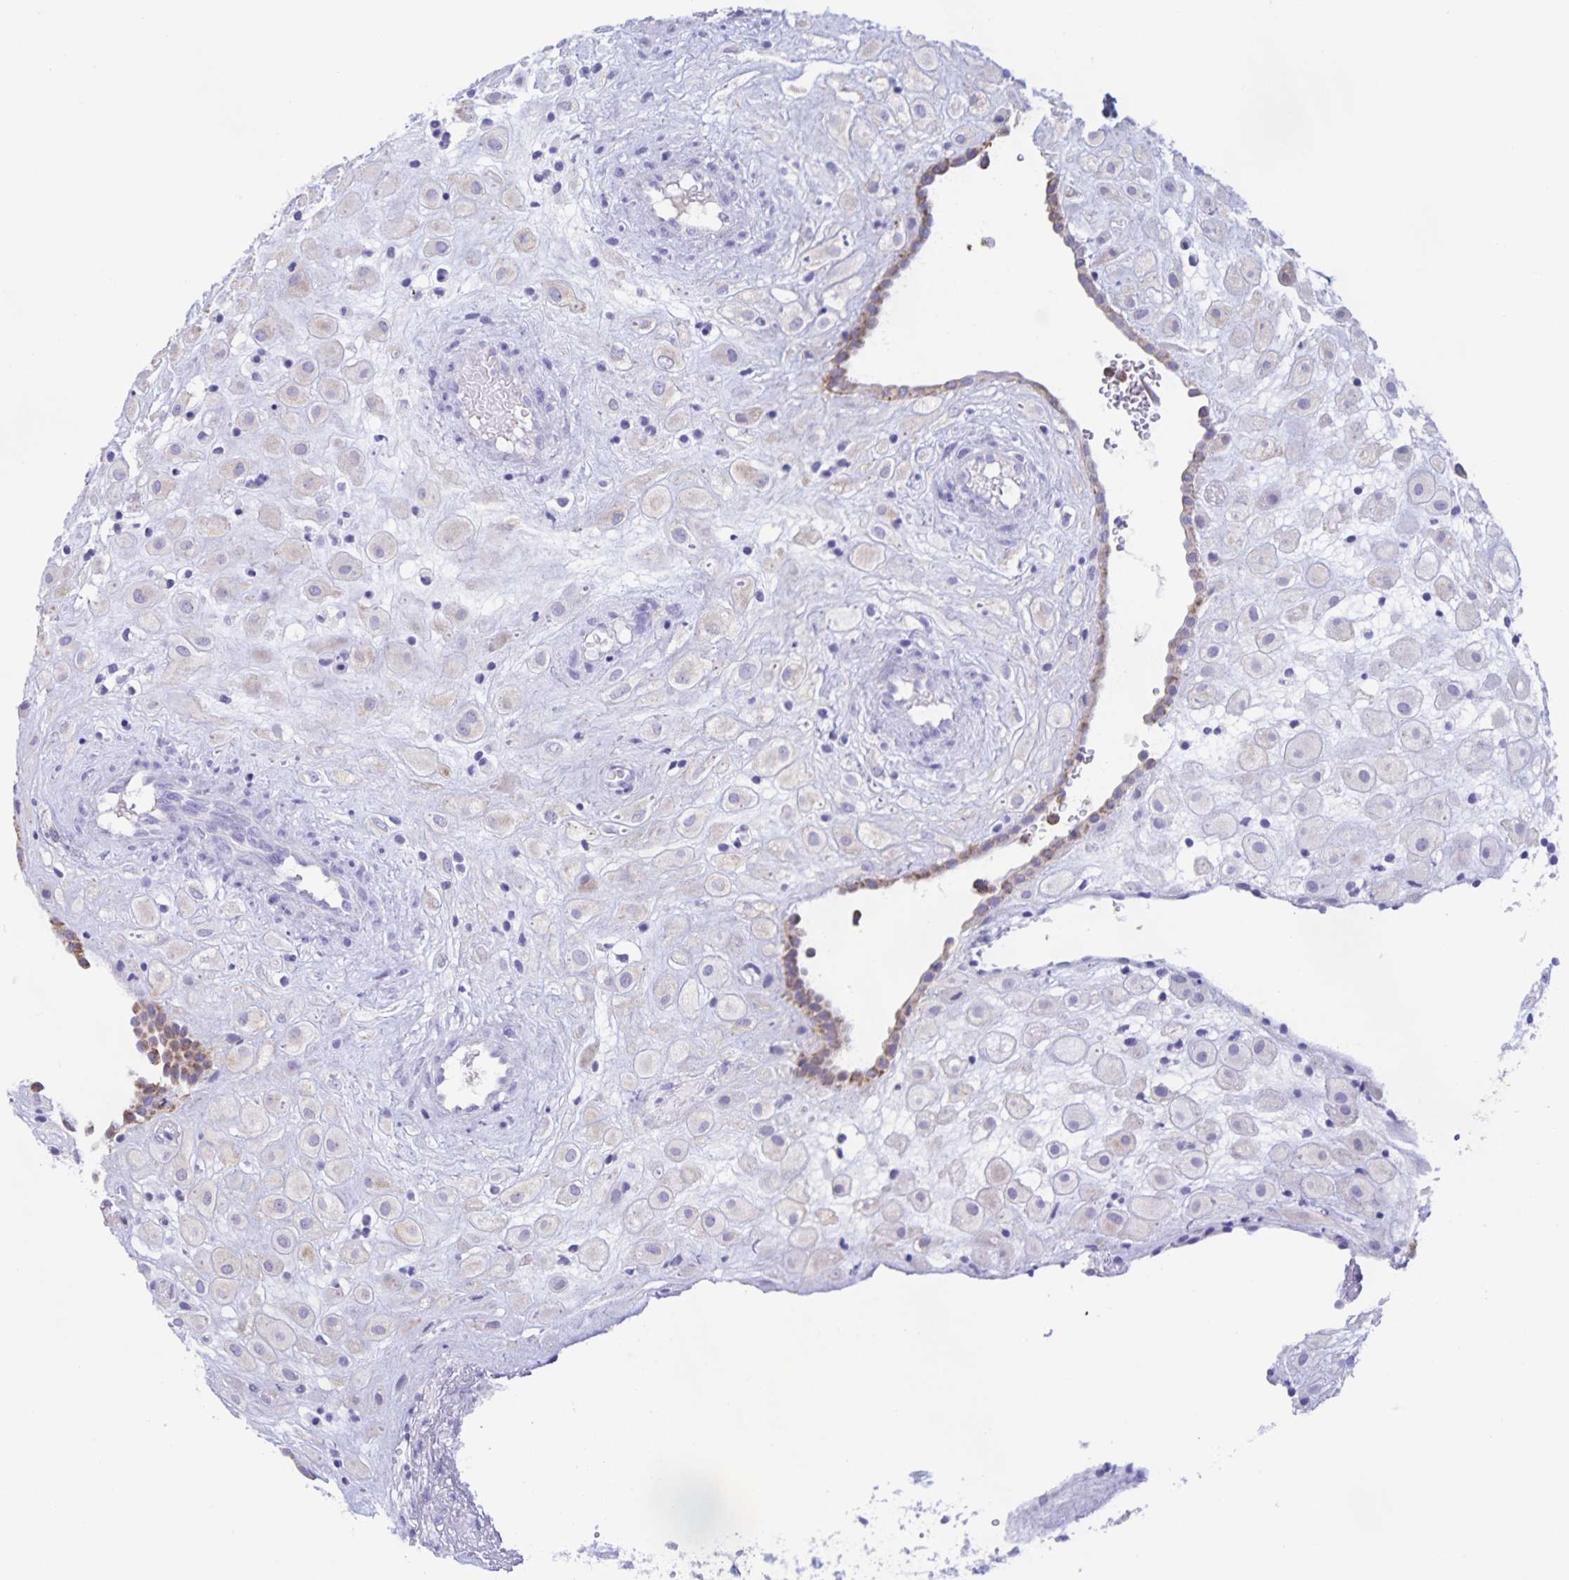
{"staining": {"intensity": "negative", "quantity": "none", "location": "none"}, "tissue": "placenta", "cell_type": "Decidual cells", "image_type": "normal", "snomed": [{"axis": "morphology", "description": "Normal tissue, NOS"}, {"axis": "topography", "description": "Placenta"}], "caption": "This histopathology image is of unremarkable placenta stained with immunohistochemistry to label a protein in brown with the nuclei are counter-stained blue. There is no expression in decidual cells. (Stains: DAB (3,3'-diaminobenzidine) immunohistochemistry with hematoxylin counter stain, Microscopy: brightfield microscopy at high magnification).", "gene": "CATSPER4", "patient": {"sex": "female", "age": 24}}